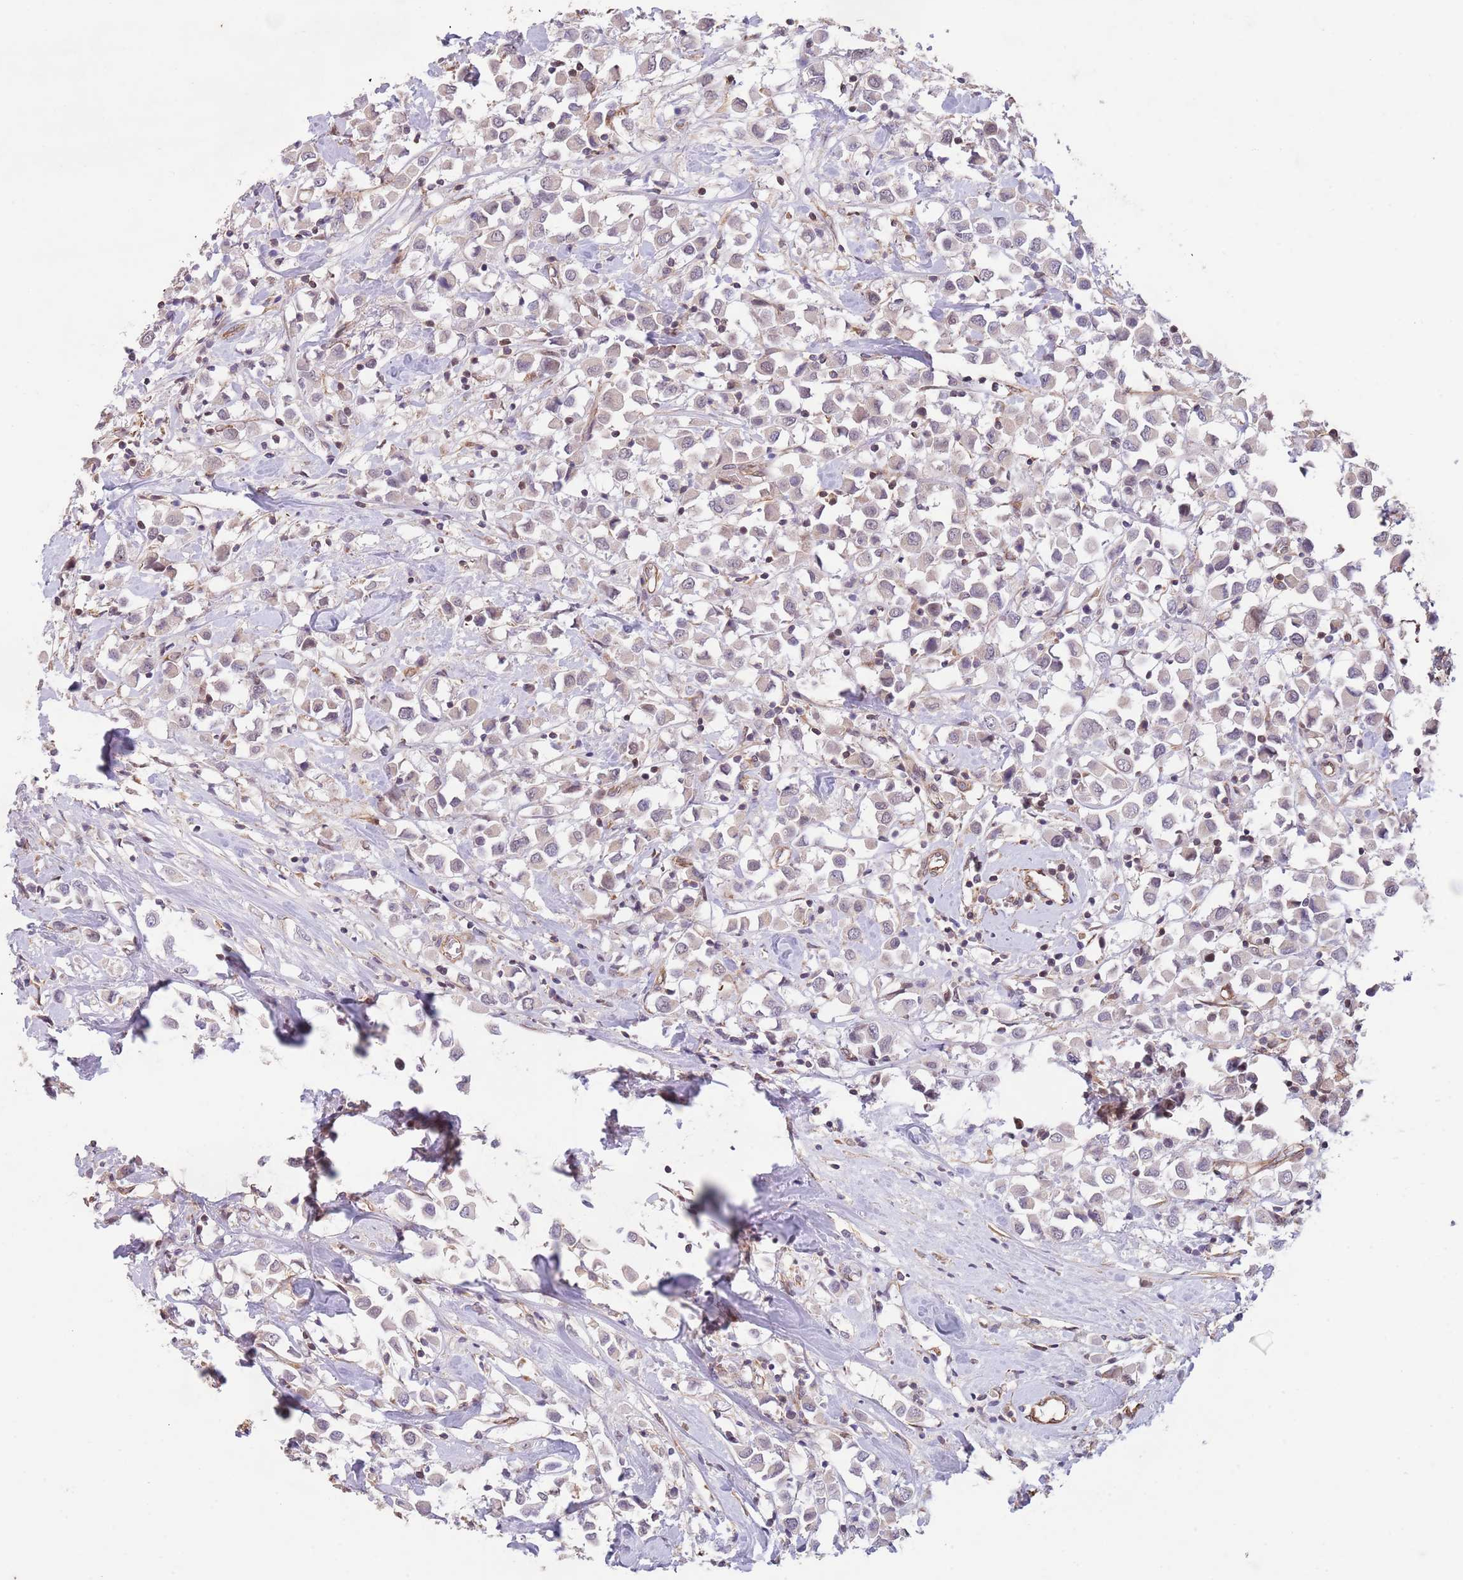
{"staining": {"intensity": "negative", "quantity": "none", "location": "none"}, "tissue": "breast cancer", "cell_type": "Tumor cells", "image_type": "cancer", "snomed": [{"axis": "morphology", "description": "Duct carcinoma"}, {"axis": "topography", "description": "Breast"}], "caption": "Immunohistochemistry micrograph of human breast cancer (infiltrating ductal carcinoma) stained for a protein (brown), which reveals no staining in tumor cells.", "gene": "CHD9", "patient": {"sex": "female", "age": 61}}